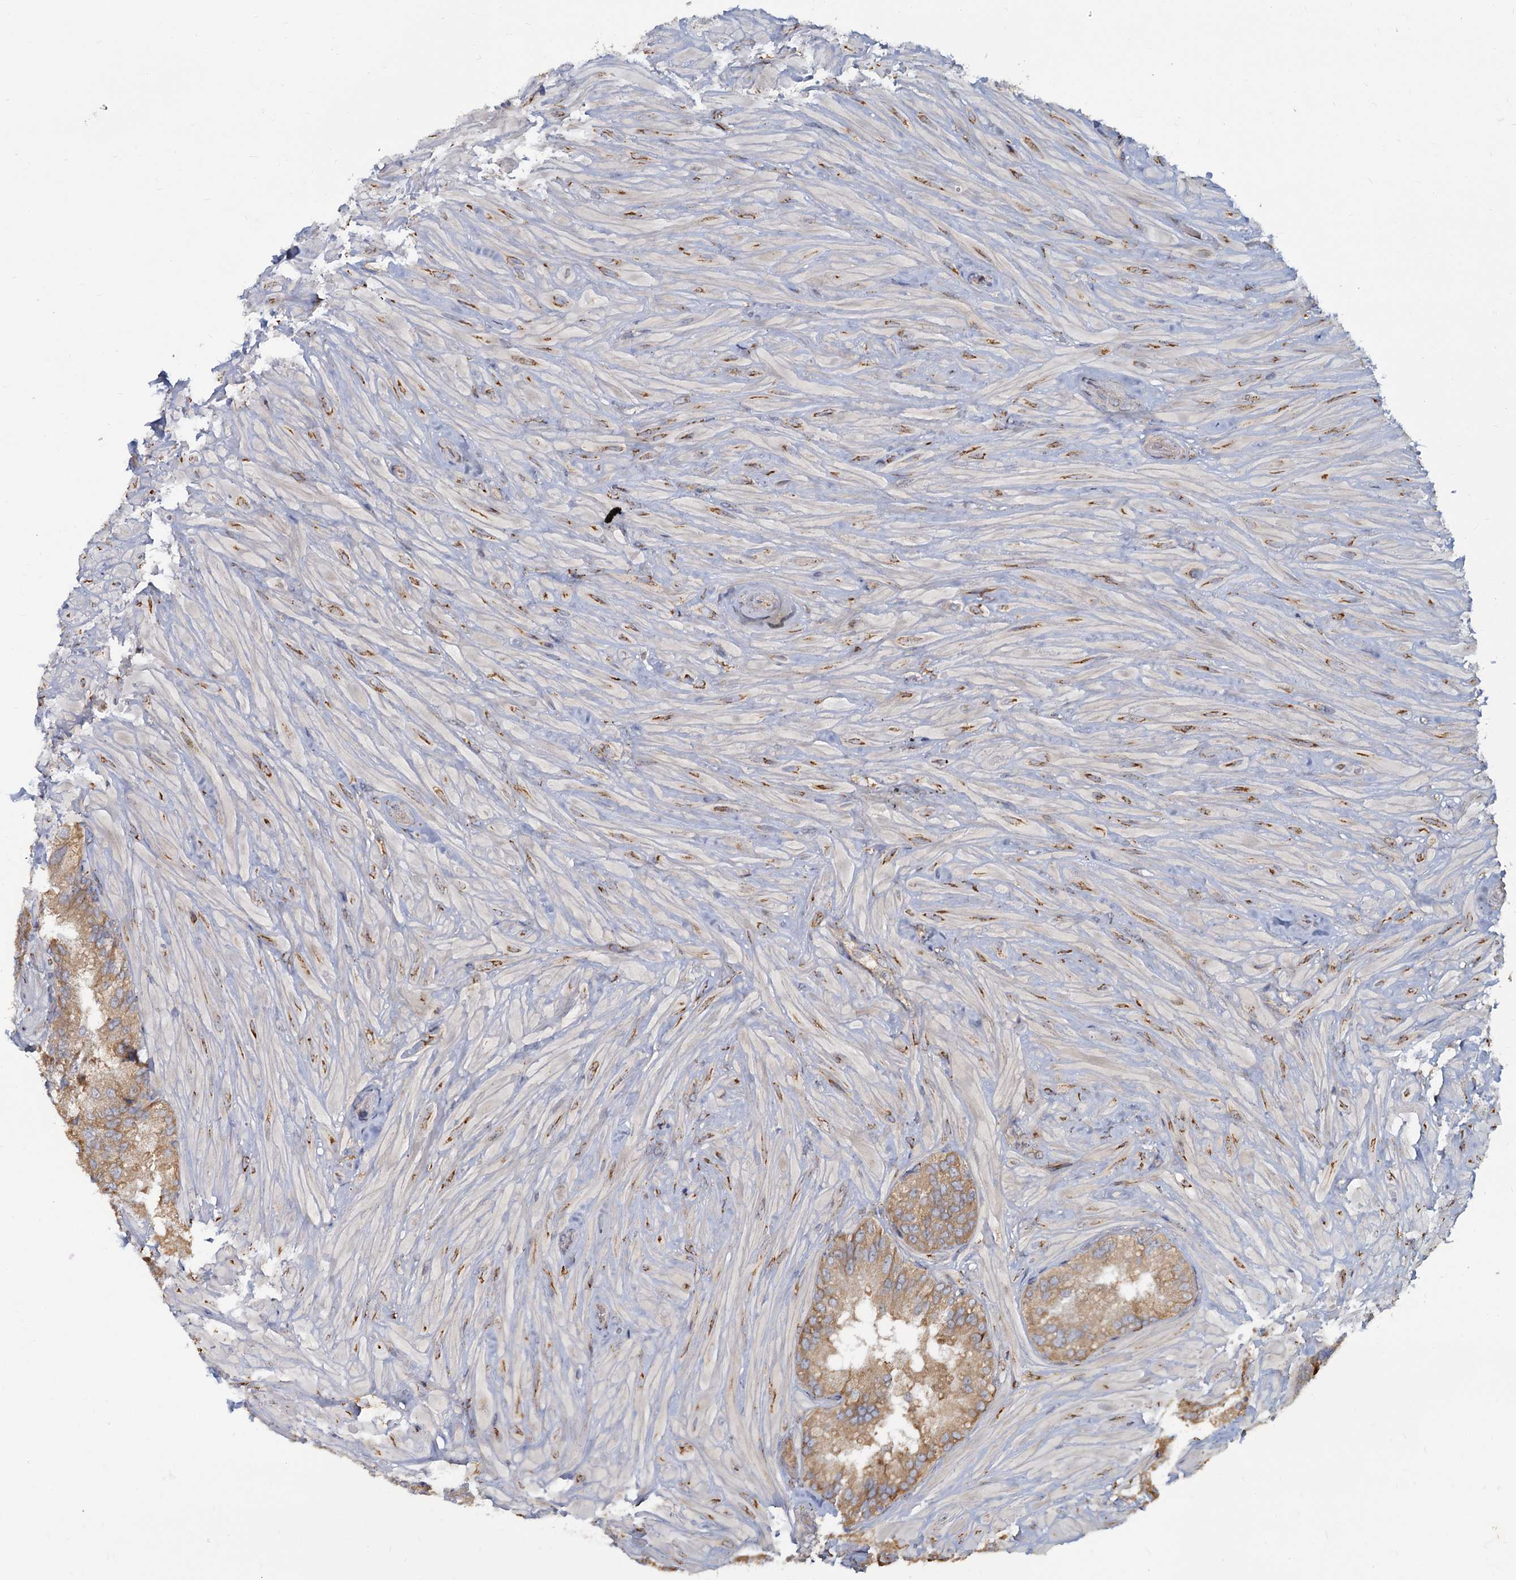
{"staining": {"intensity": "moderate", "quantity": "25%-75%", "location": "cytoplasmic/membranous"}, "tissue": "seminal vesicle", "cell_type": "Glandular cells", "image_type": "normal", "snomed": [{"axis": "morphology", "description": "Normal tissue, NOS"}, {"axis": "topography", "description": "Prostate and seminal vesicle, NOS"}, {"axis": "topography", "description": "Prostate"}, {"axis": "topography", "description": "Seminal veicle"}], "caption": "Protein staining of unremarkable seminal vesicle displays moderate cytoplasmic/membranous expression in approximately 25%-75% of glandular cells.", "gene": "LRRC51", "patient": {"sex": "male", "age": 67}}